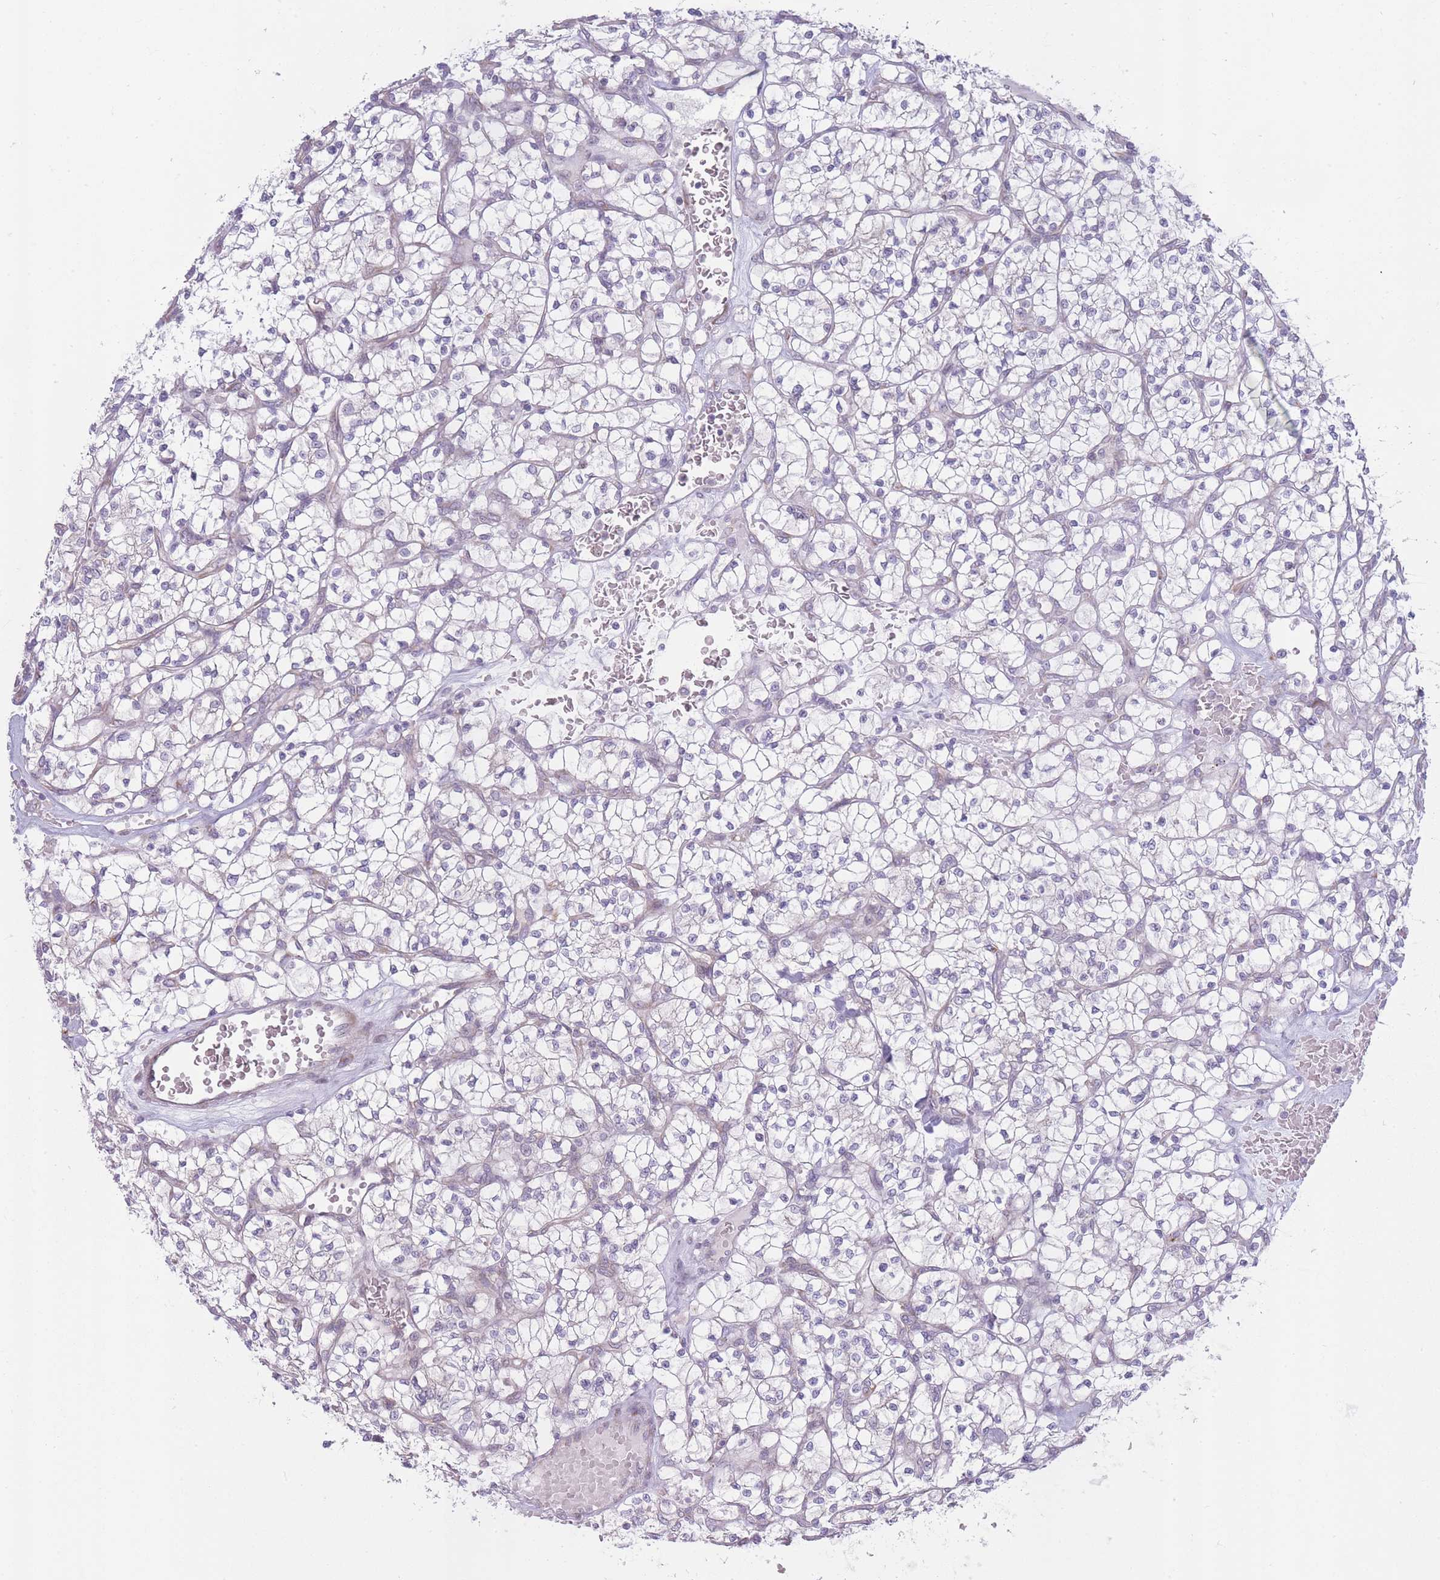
{"staining": {"intensity": "negative", "quantity": "none", "location": "none"}, "tissue": "renal cancer", "cell_type": "Tumor cells", "image_type": "cancer", "snomed": [{"axis": "morphology", "description": "Adenocarcinoma, NOS"}, {"axis": "topography", "description": "Kidney"}], "caption": "The IHC photomicrograph has no significant expression in tumor cells of adenocarcinoma (renal) tissue.", "gene": "OR5L2", "patient": {"sex": "female", "age": 64}}